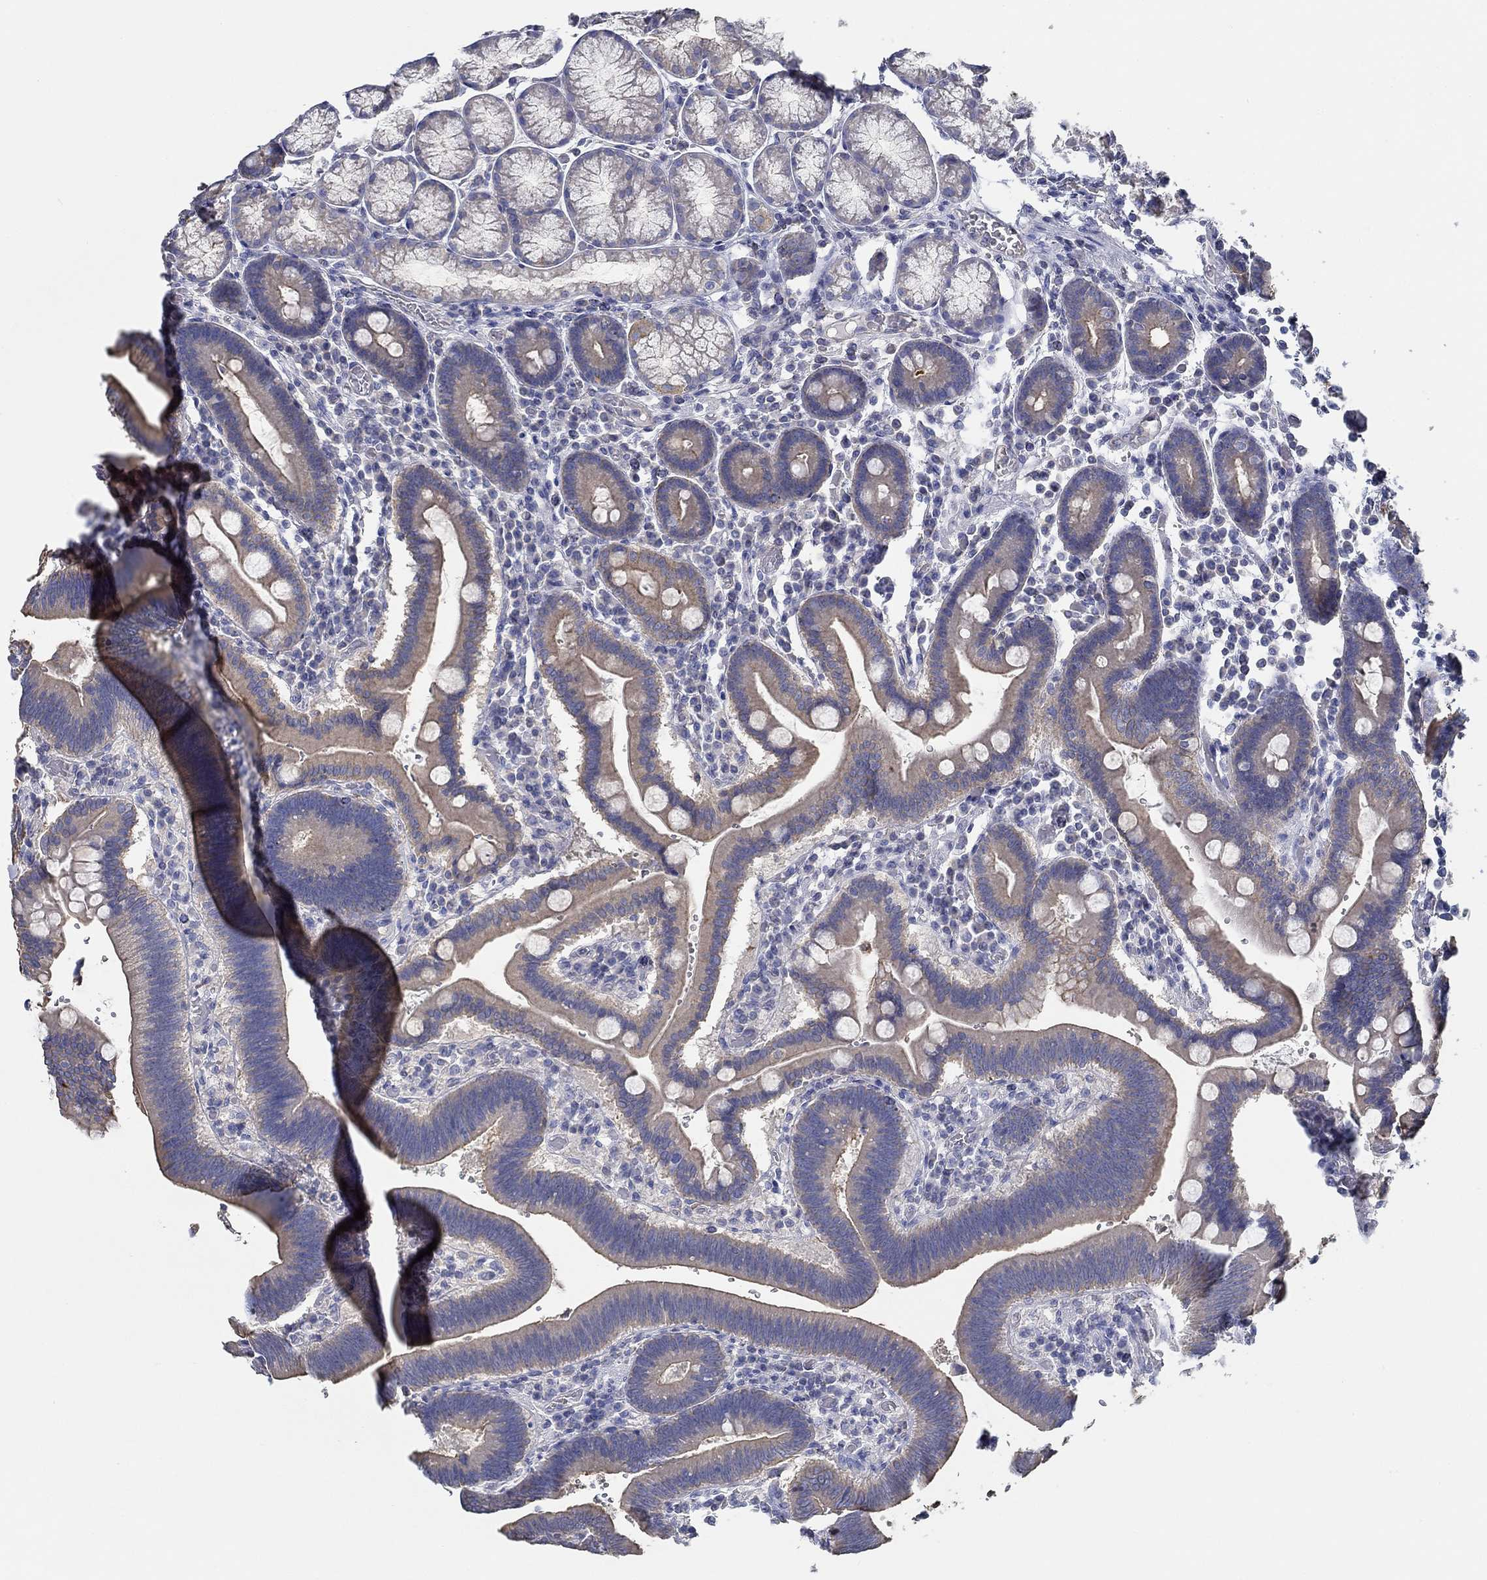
{"staining": {"intensity": "weak", "quantity": "25%-75%", "location": "cytoplasmic/membranous"}, "tissue": "duodenum", "cell_type": "Glandular cells", "image_type": "normal", "snomed": [{"axis": "morphology", "description": "Normal tissue, NOS"}, {"axis": "topography", "description": "Duodenum"}], "caption": "An image showing weak cytoplasmic/membranous expression in about 25%-75% of glandular cells in benign duodenum, as visualized by brown immunohistochemical staining.", "gene": "BBOF1", "patient": {"sex": "female", "age": 62}}